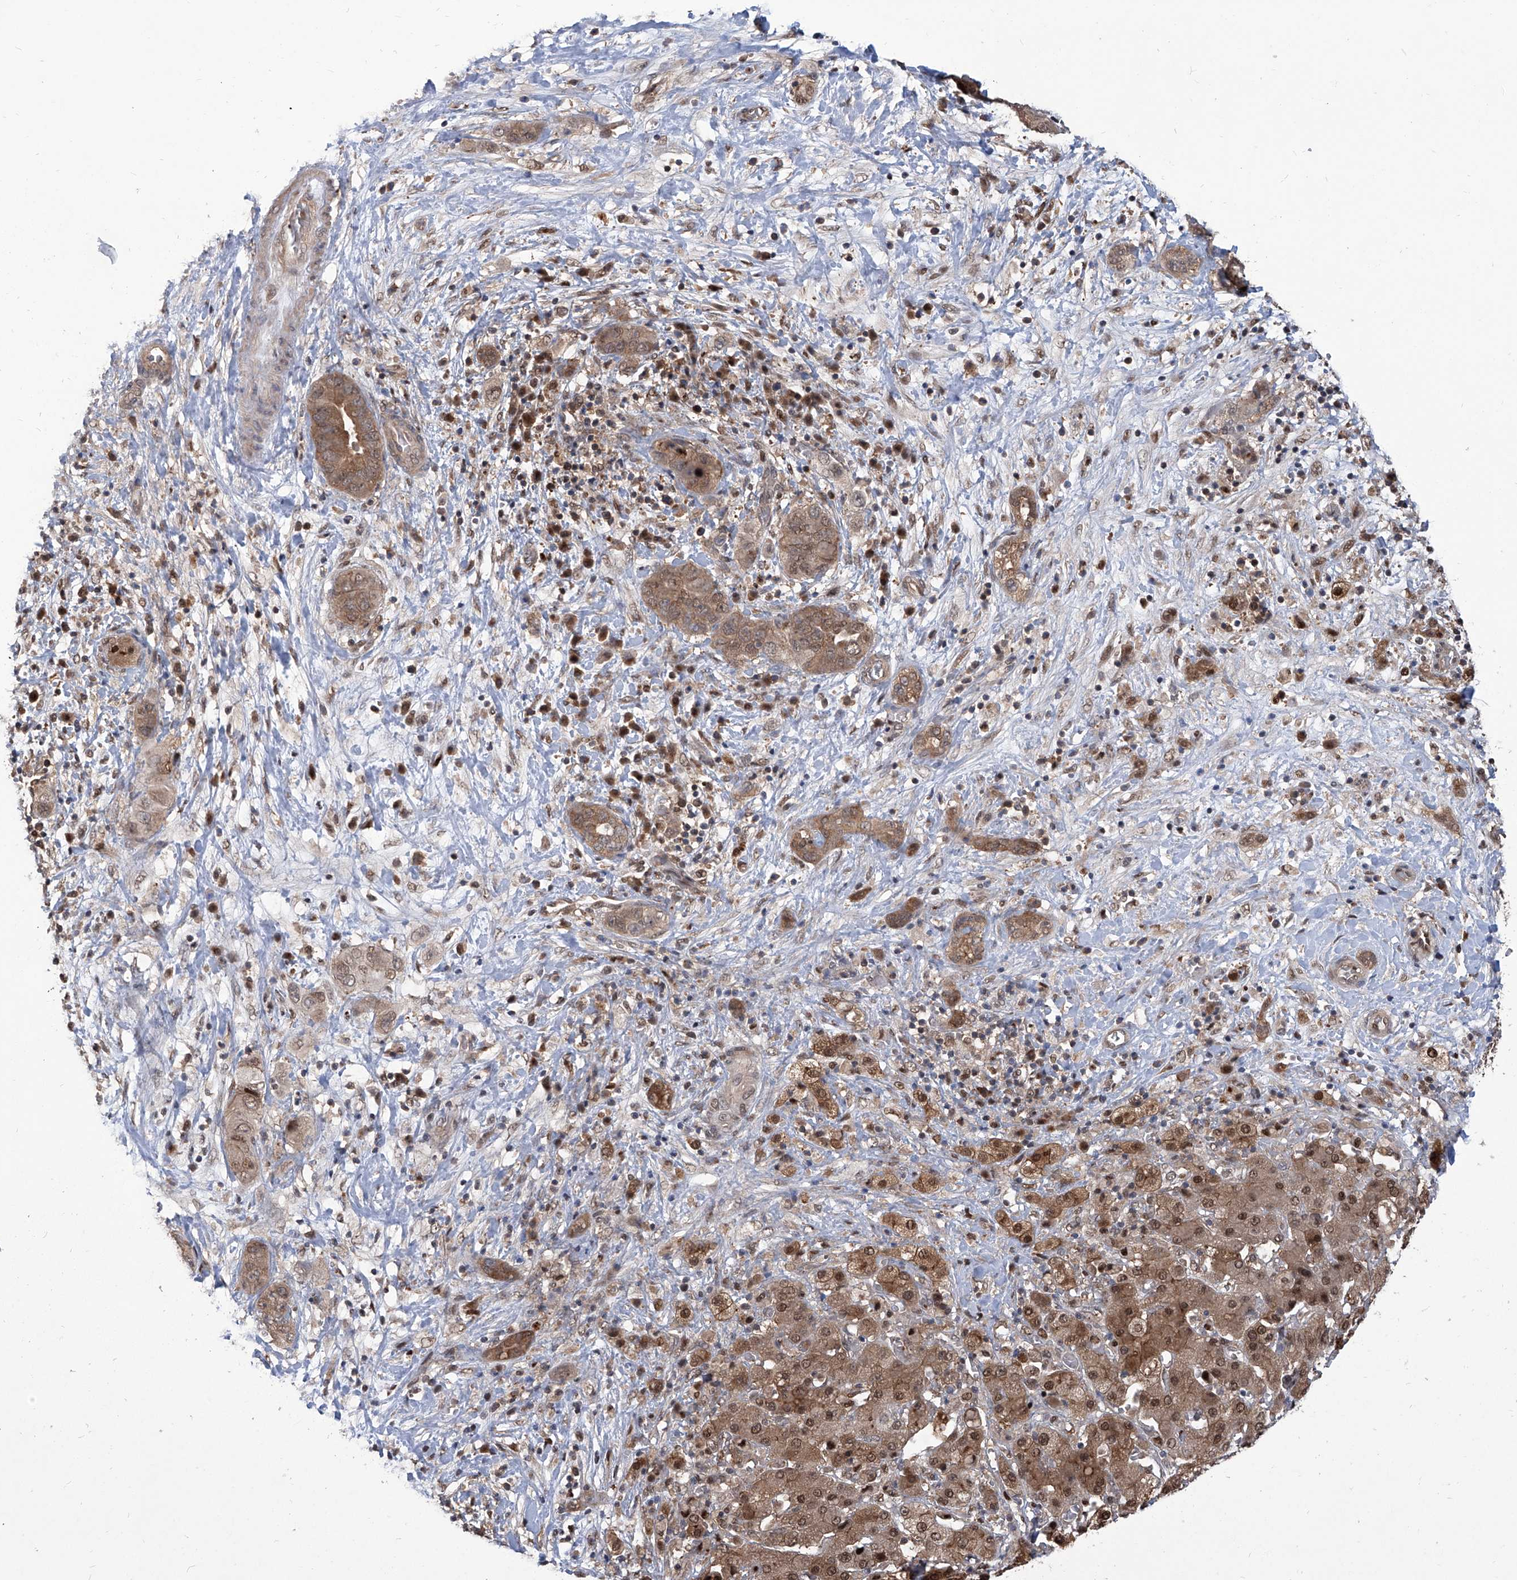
{"staining": {"intensity": "moderate", "quantity": "25%-75%", "location": "cytoplasmic/membranous,nuclear"}, "tissue": "liver cancer", "cell_type": "Tumor cells", "image_type": "cancer", "snomed": [{"axis": "morphology", "description": "Cholangiocarcinoma"}, {"axis": "topography", "description": "Liver"}], "caption": "Immunohistochemical staining of cholangiocarcinoma (liver) displays medium levels of moderate cytoplasmic/membranous and nuclear protein positivity in approximately 25%-75% of tumor cells.", "gene": "PSMB1", "patient": {"sex": "female", "age": 52}}